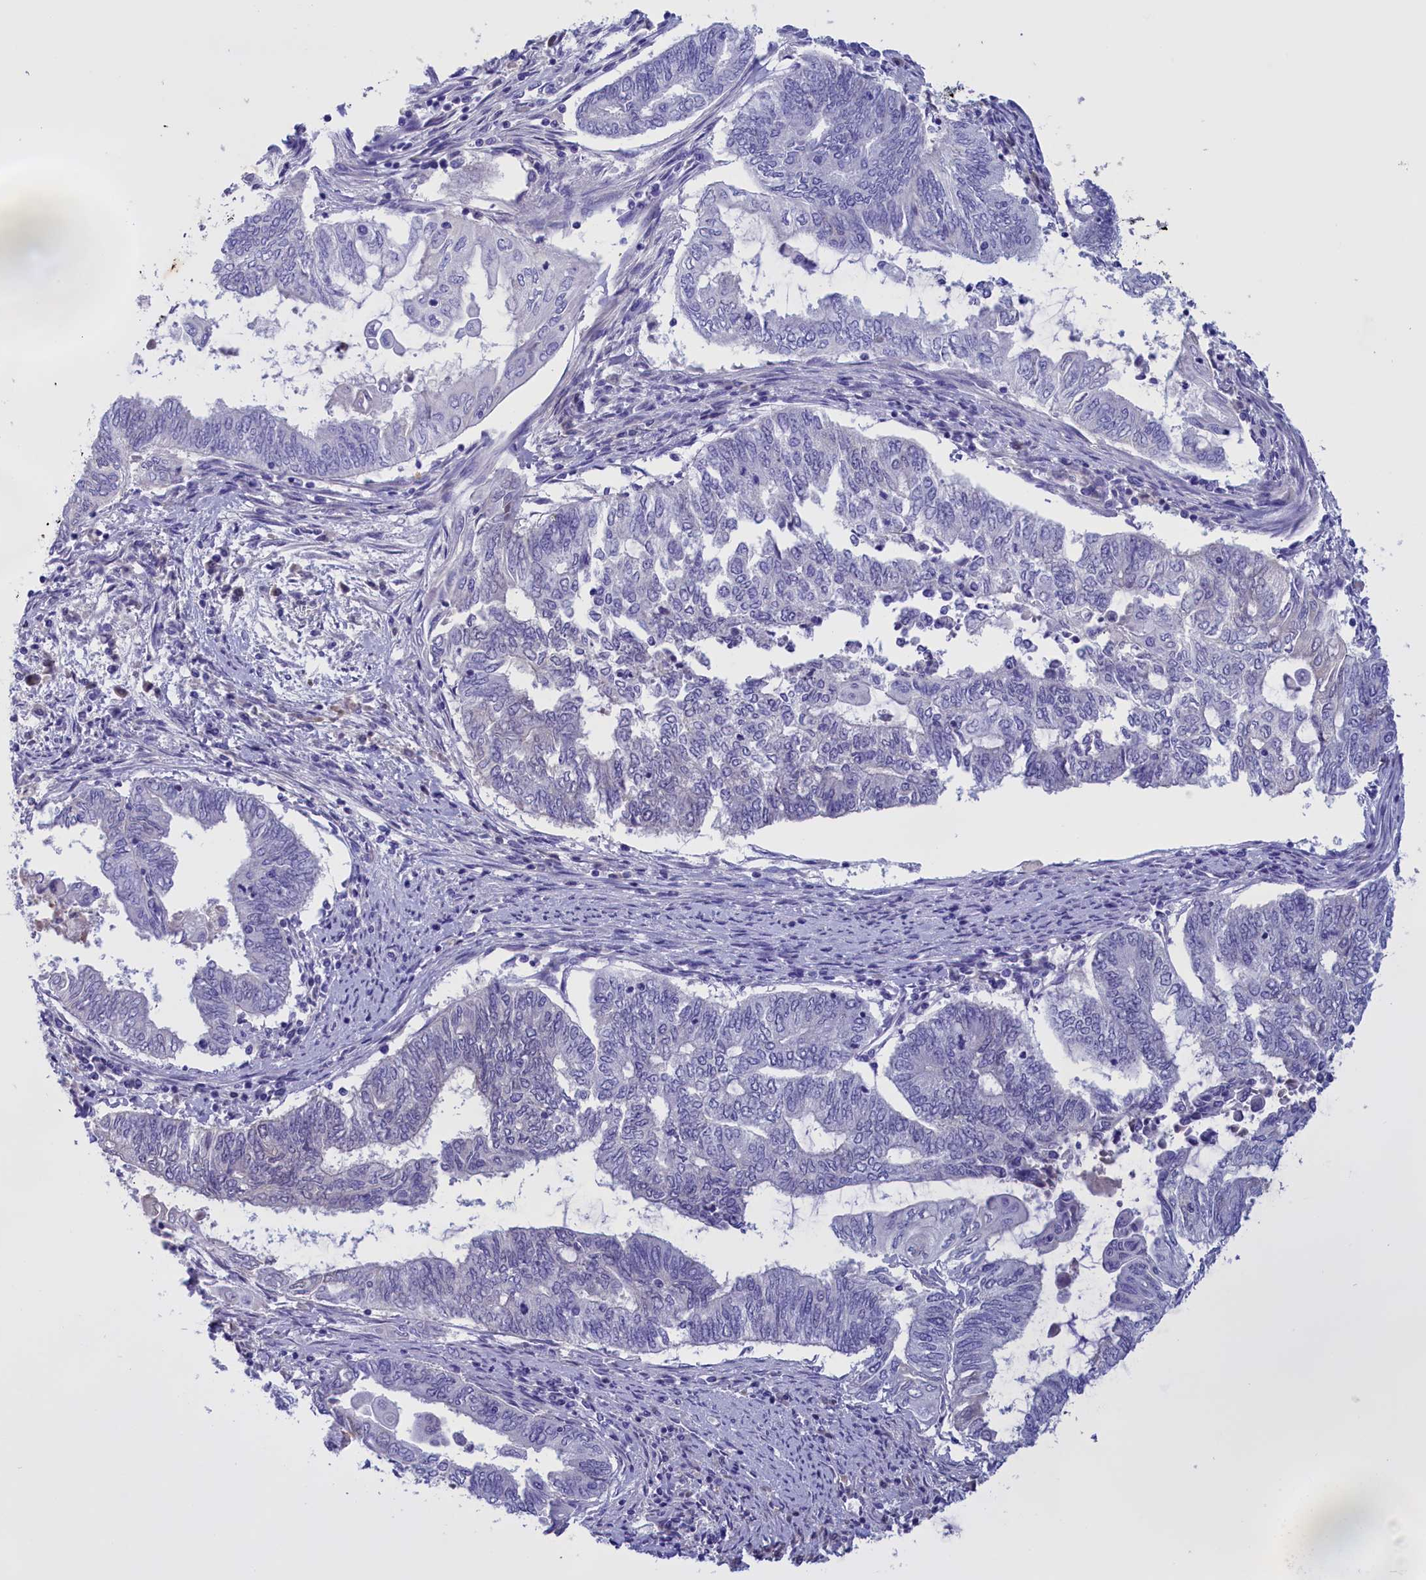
{"staining": {"intensity": "negative", "quantity": "none", "location": "none"}, "tissue": "endometrial cancer", "cell_type": "Tumor cells", "image_type": "cancer", "snomed": [{"axis": "morphology", "description": "Adenocarcinoma, NOS"}, {"axis": "topography", "description": "Uterus"}, {"axis": "topography", "description": "Endometrium"}], "caption": "The image displays no significant expression in tumor cells of endometrial adenocarcinoma.", "gene": "PROK2", "patient": {"sex": "female", "age": 70}}